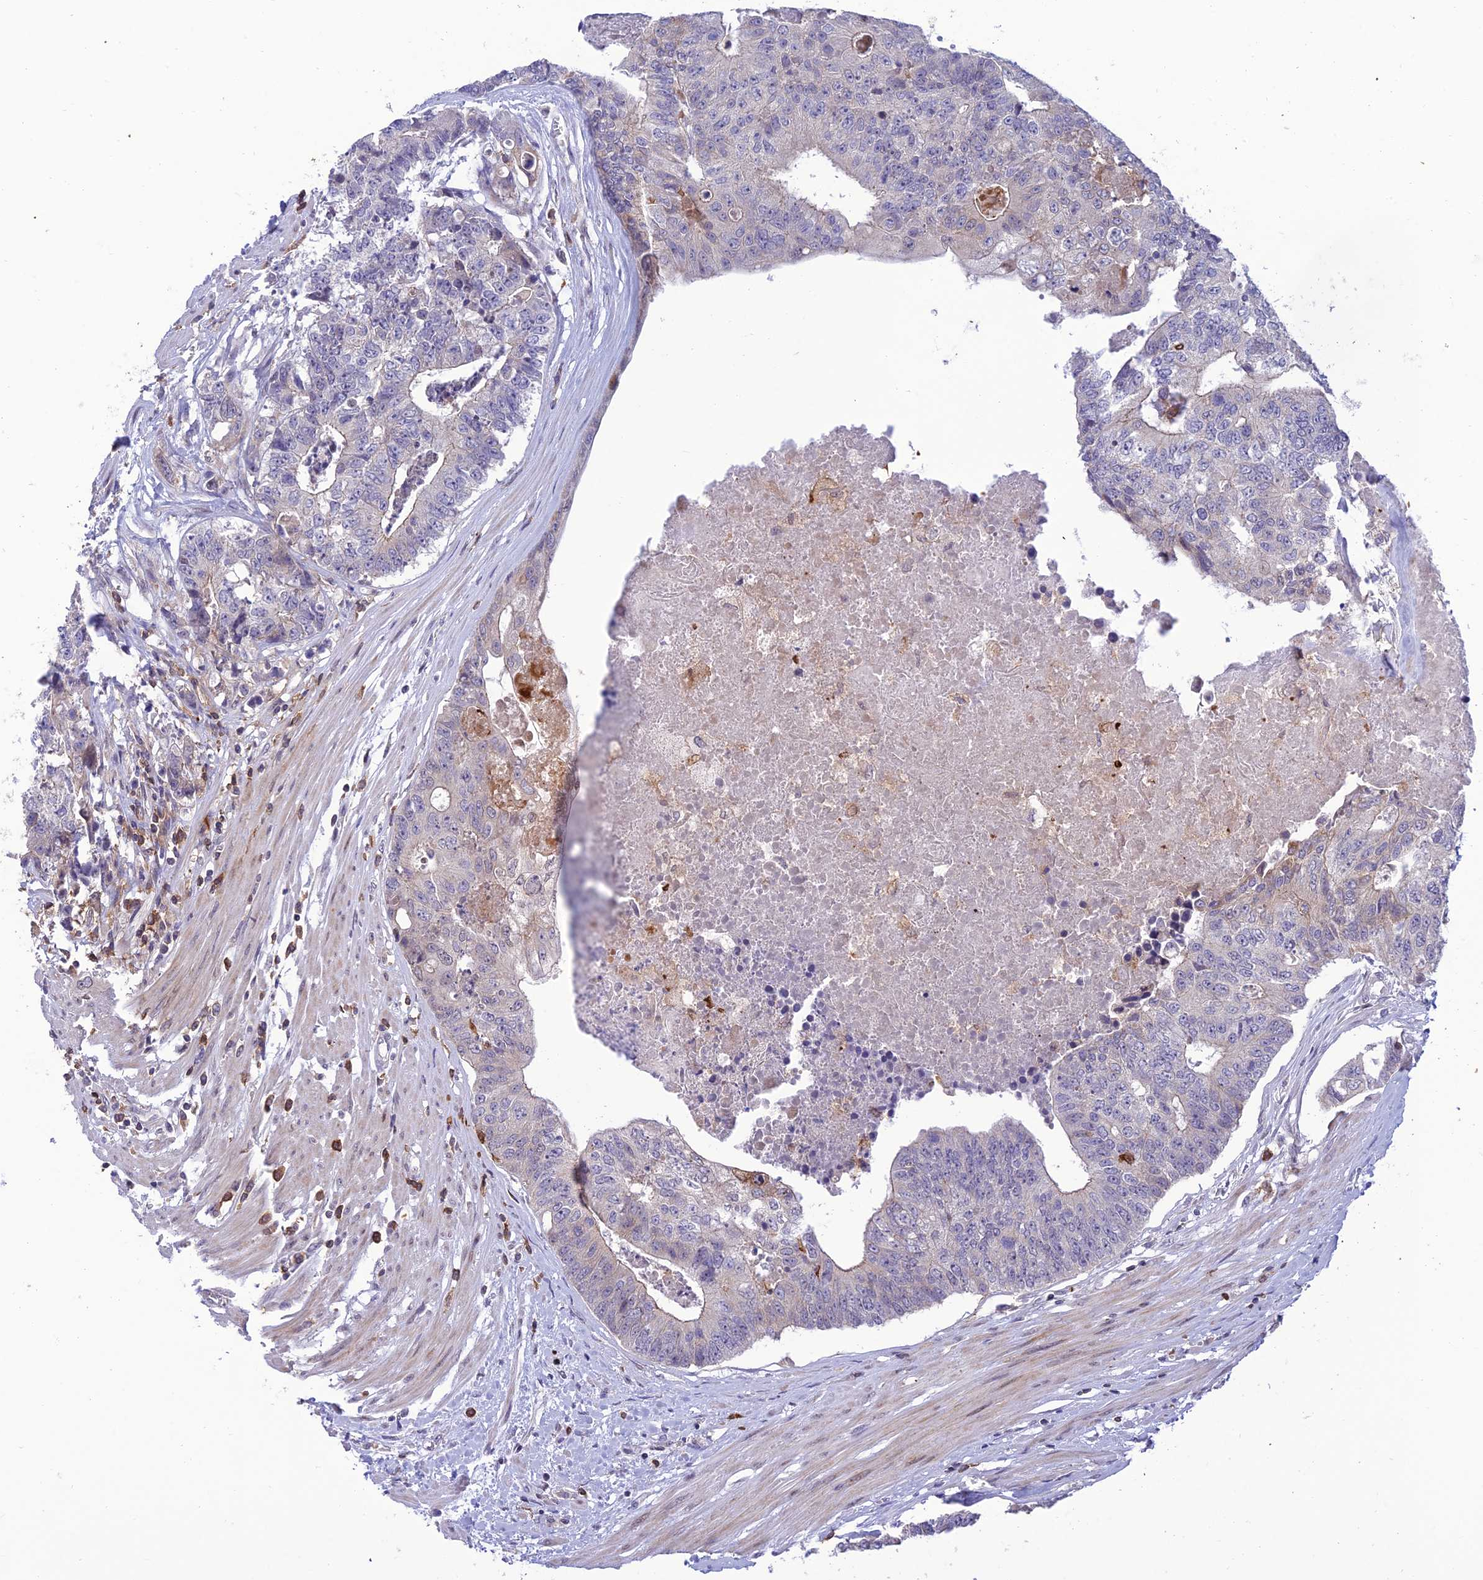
{"staining": {"intensity": "negative", "quantity": "none", "location": "none"}, "tissue": "colorectal cancer", "cell_type": "Tumor cells", "image_type": "cancer", "snomed": [{"axis": "morphology", "description": "Adenocarcinoma, NOS"}, {"axis": "topography", "description": "Colon"}], "caption": "Protein analysis of colorectal cancer demonstrates no significant staining in tumor cells. (Immunohistochemistry, brightfield microscopy, high magnification).", "gene": "FAM76A", "patient": {"sex": "female", "age": 67}}